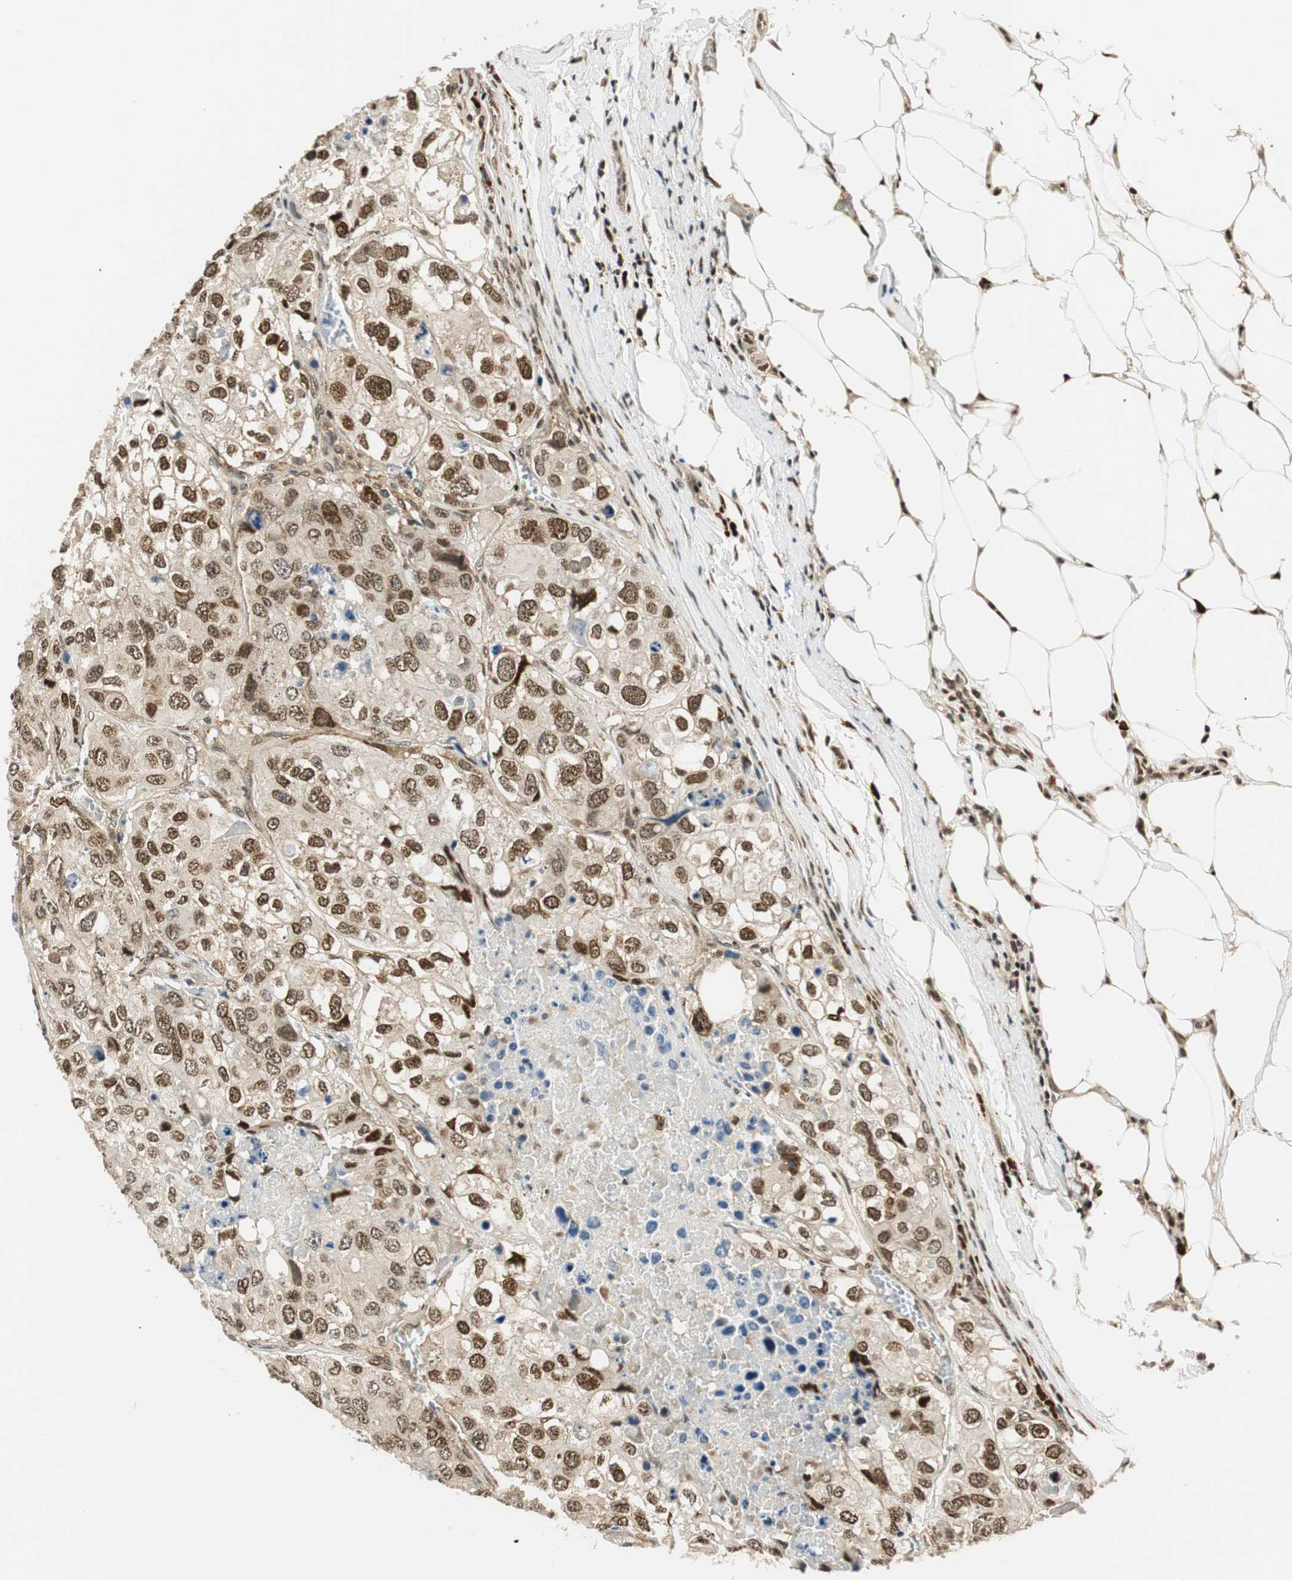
{"staining": {"intensity": "moderate", "quantity": ">75%", "location": "nuclear"}, "tissue": "urothelial cancer", "cell_type": "Tumor cells", "image_type": "cancer", "snomed": [{"axis": "morphology", "description": "Urothelial carcinoma, High grade"}, {"axis": "topography", "description": "Lymph node"}, {"axis": "topography", "description": "Urinary bladder"}], "caption": "IHC (DAB (3,3'-diaminobenzidine)) staining of human urothelial carcinoma (high-grade) displays moderate nuclear protein expression in approximately >75% of tumor cells.", "gene": "RING1", "patient": {"sex": "male", "age": 51}}